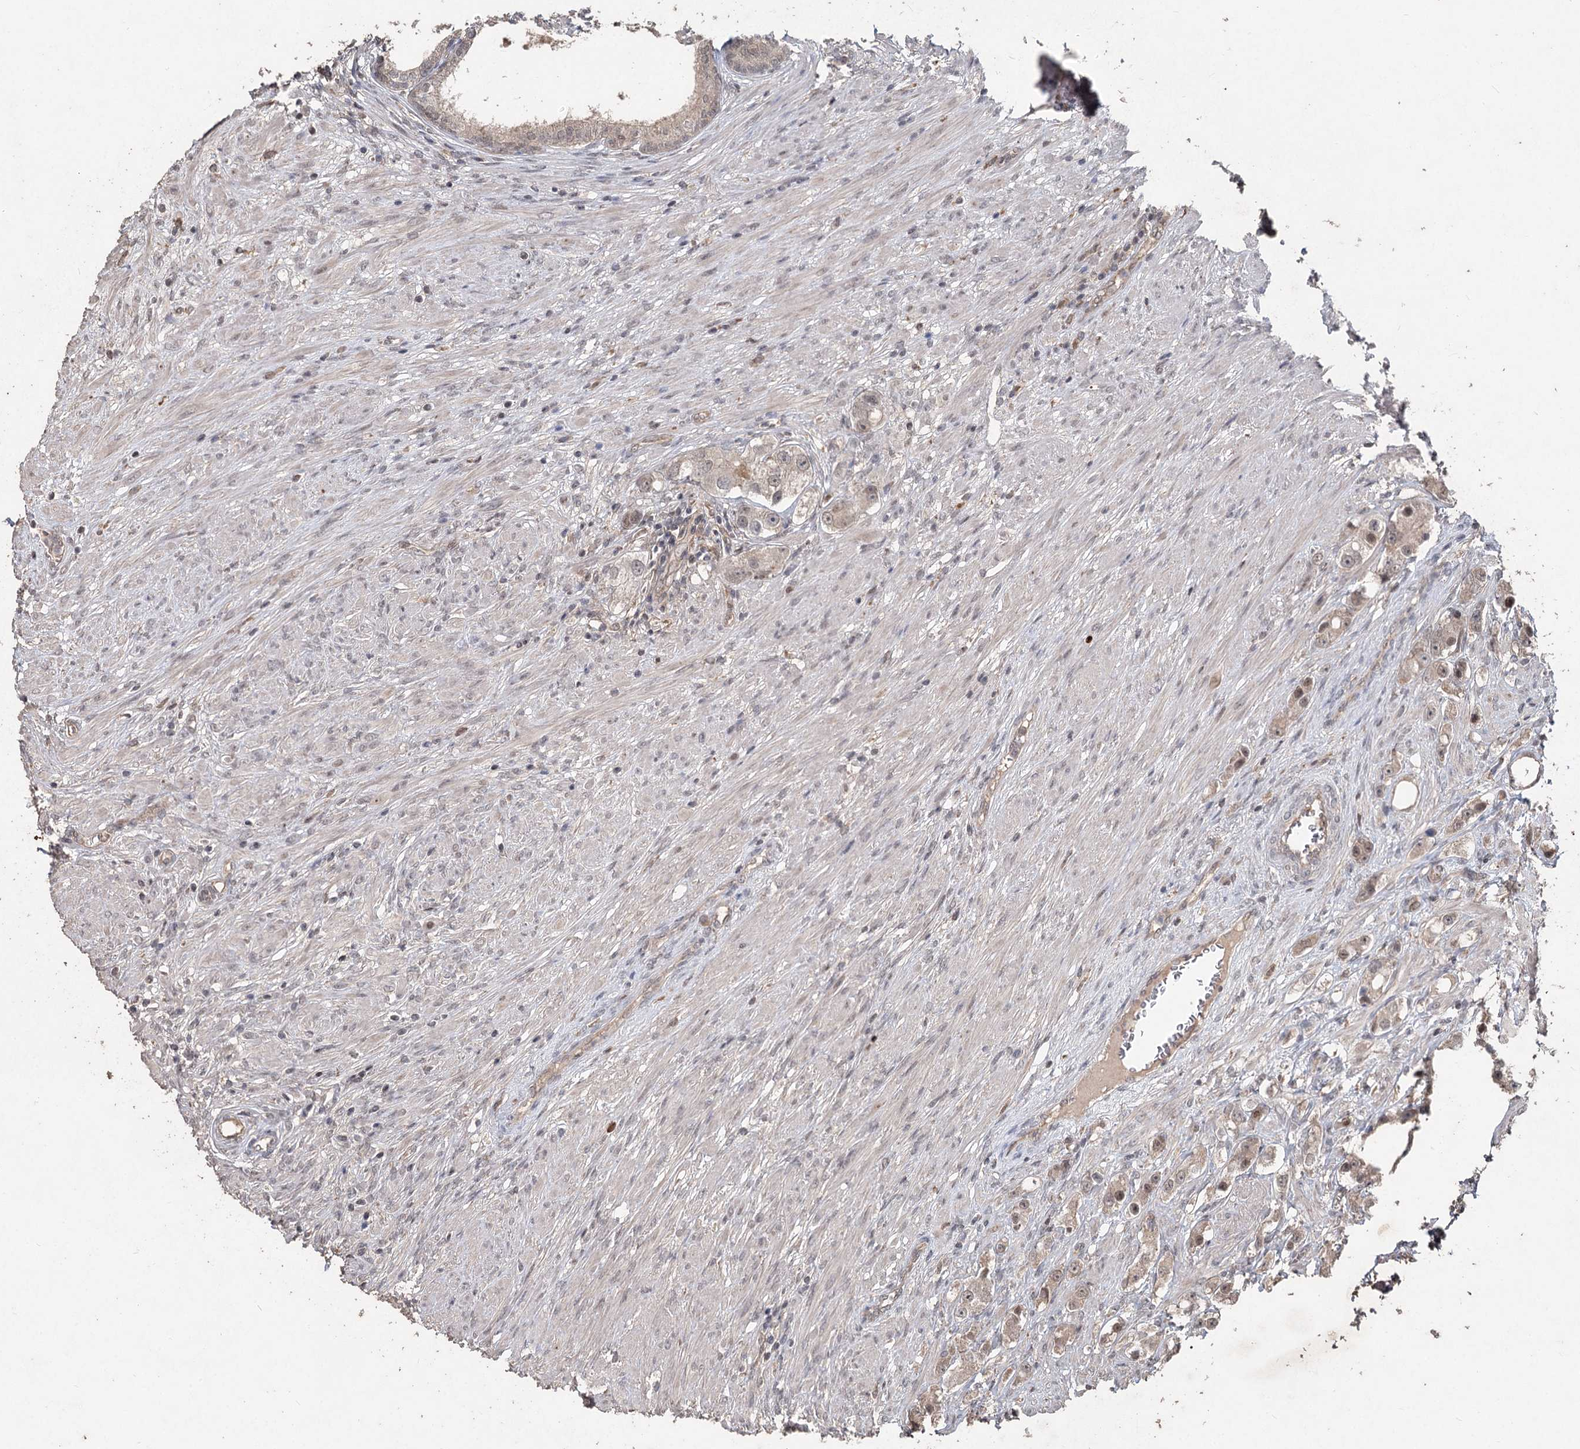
{"staining": {"intensity": "weak", "quantity": ">75%", "location": "nuclear"}, "tissue": "prostate cancer", "cell_type": "Tumor cells", "image_type": "cancer", "snomed": [{"axis": "morphology", "description": "Adenocarcinoma, High grade"}, {"axis": "topography", "description": "Prostate"}], "caption": "Immunohistochemical staining of human prostate cancer (adenocarcinoma (high-grade)) shows low levels of weak nuclear expression in approximately >75% of tumor cells. The protein of interest is shown in brown color, while the nuclei are stained blue.", "gene": "FBXO7", "patient": {"sex": "male", "age": 63}}